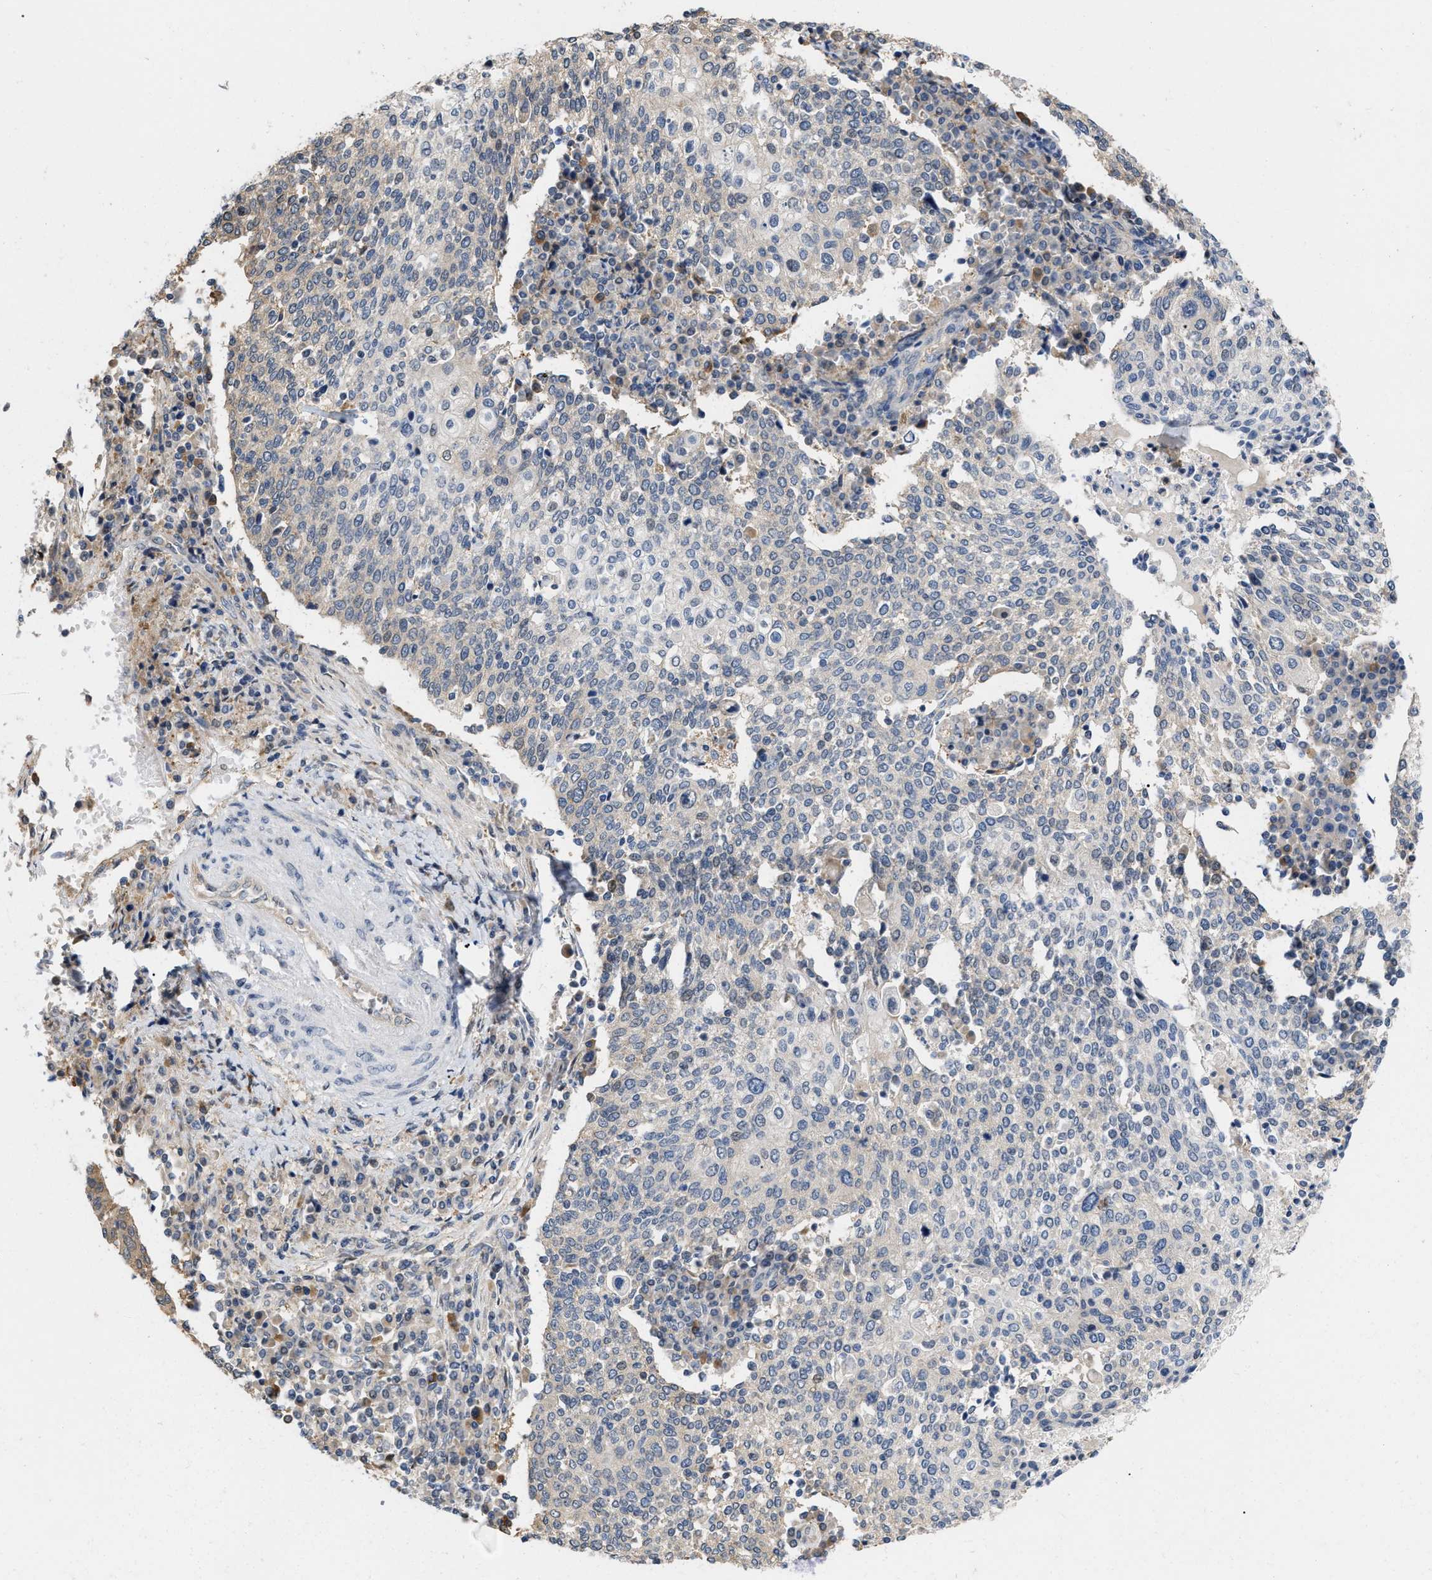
{"staining": {"intensity": "weak", "quantity": "<25%", "location": "cytoplasmic/membranous"}, "tissue": "cervical cancer", "cell_type": "Tumor cells", "image_type": "cancer", "snomed": [{"axis": "morphology", "description": "Squamous cell carcinoma, NOS"}, {"axis": "topography", "description": "Cervix"}], "caption": "IHC image of cervical cancer (squamous cell carcinoma) stained for a protein (brown), which exhibits no expression in tumor cells.", "gene": "CSNK1A1", "patient": {"sex": "female", "age": 40}}